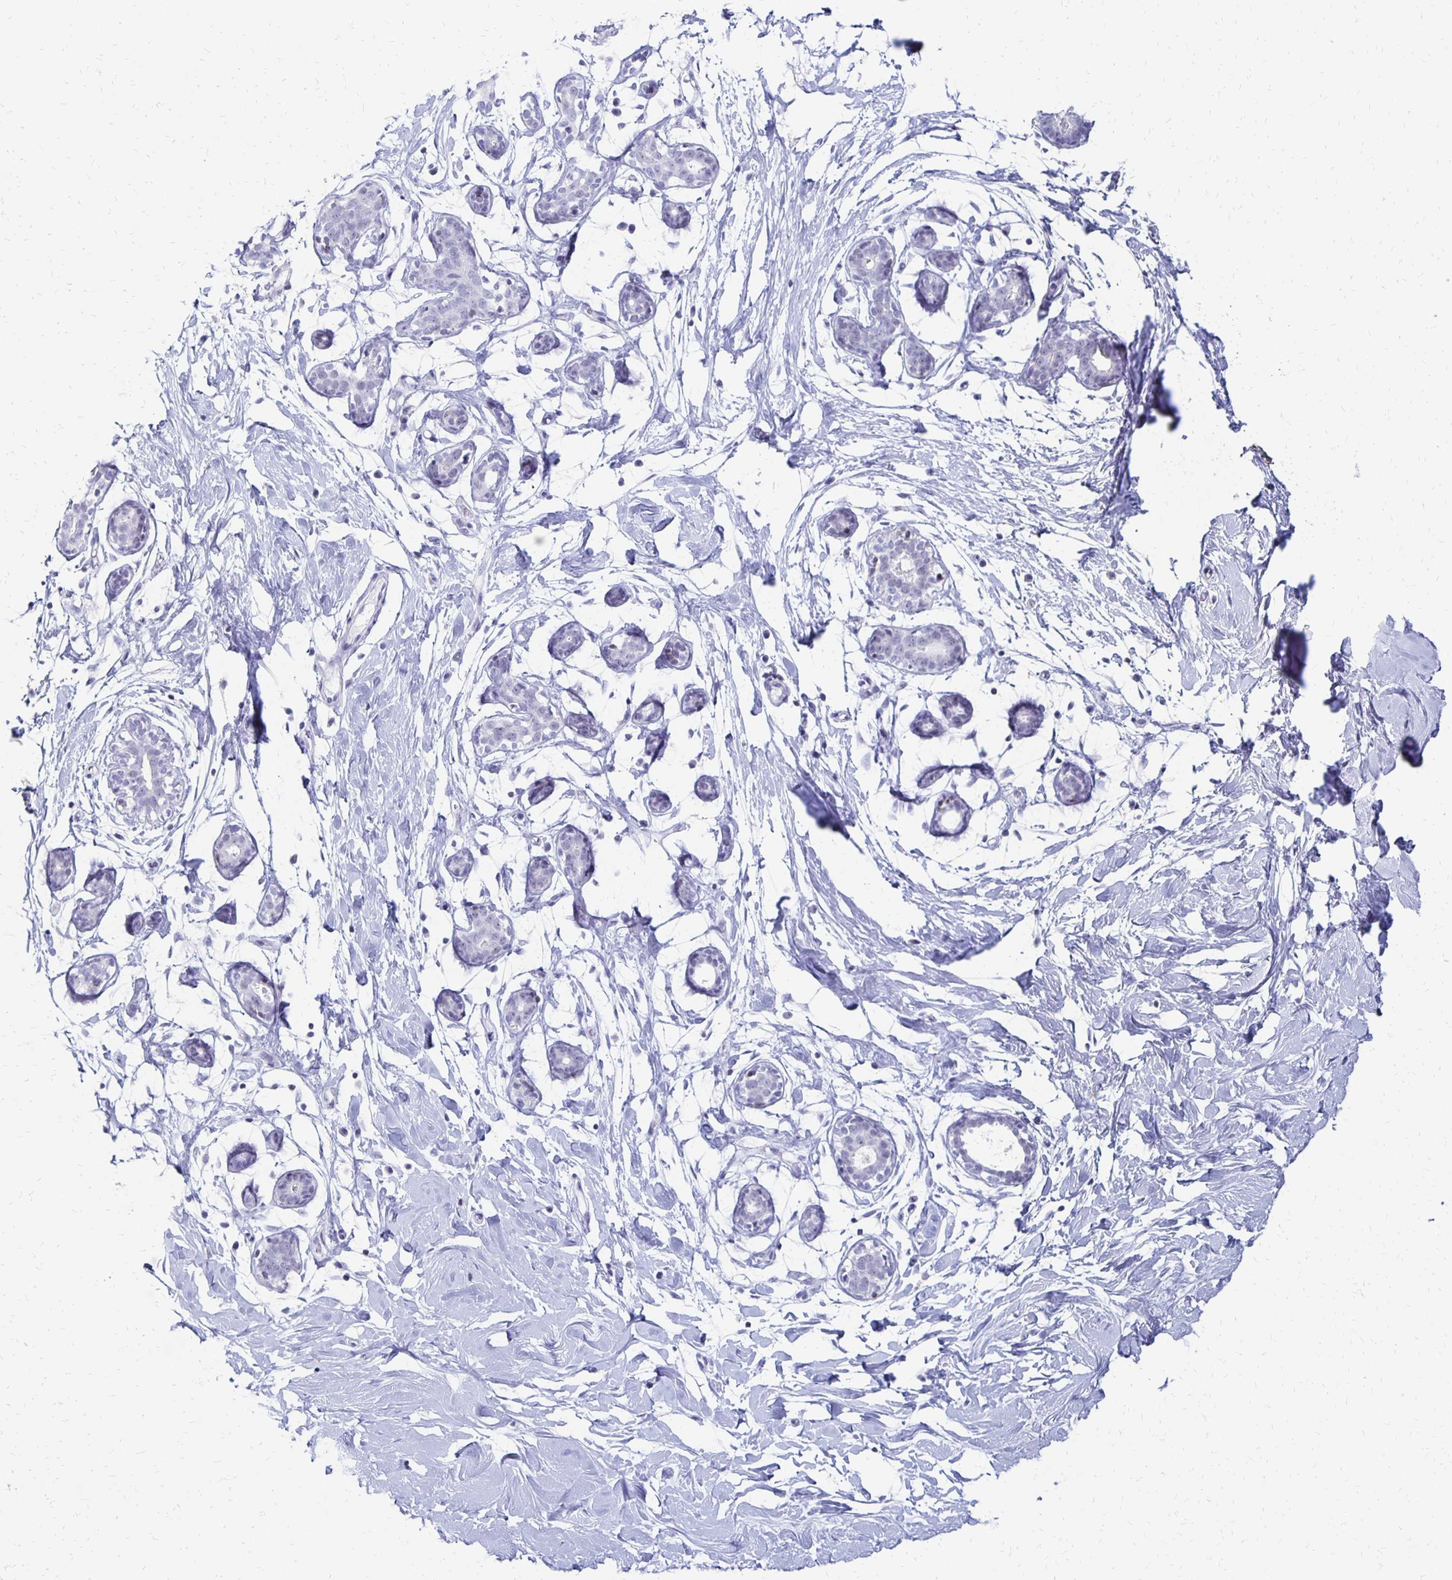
{"staining": {"intensity": "negative", "quantity": "none", "location": "none"}, "tissue": "breast", "cell_type": "Adipocytes", "image_type": "normal", "snomed": [{"axis": "morphology", "description": "Normal tissue, NOS"}, {"axis": "topography", "description": "Breast"}], "caption": "Histopathology image shows no protein expression in adipocytes of normal breast.", "gene": "SYT2", "patient": {"sex": "female", "age": 27}}